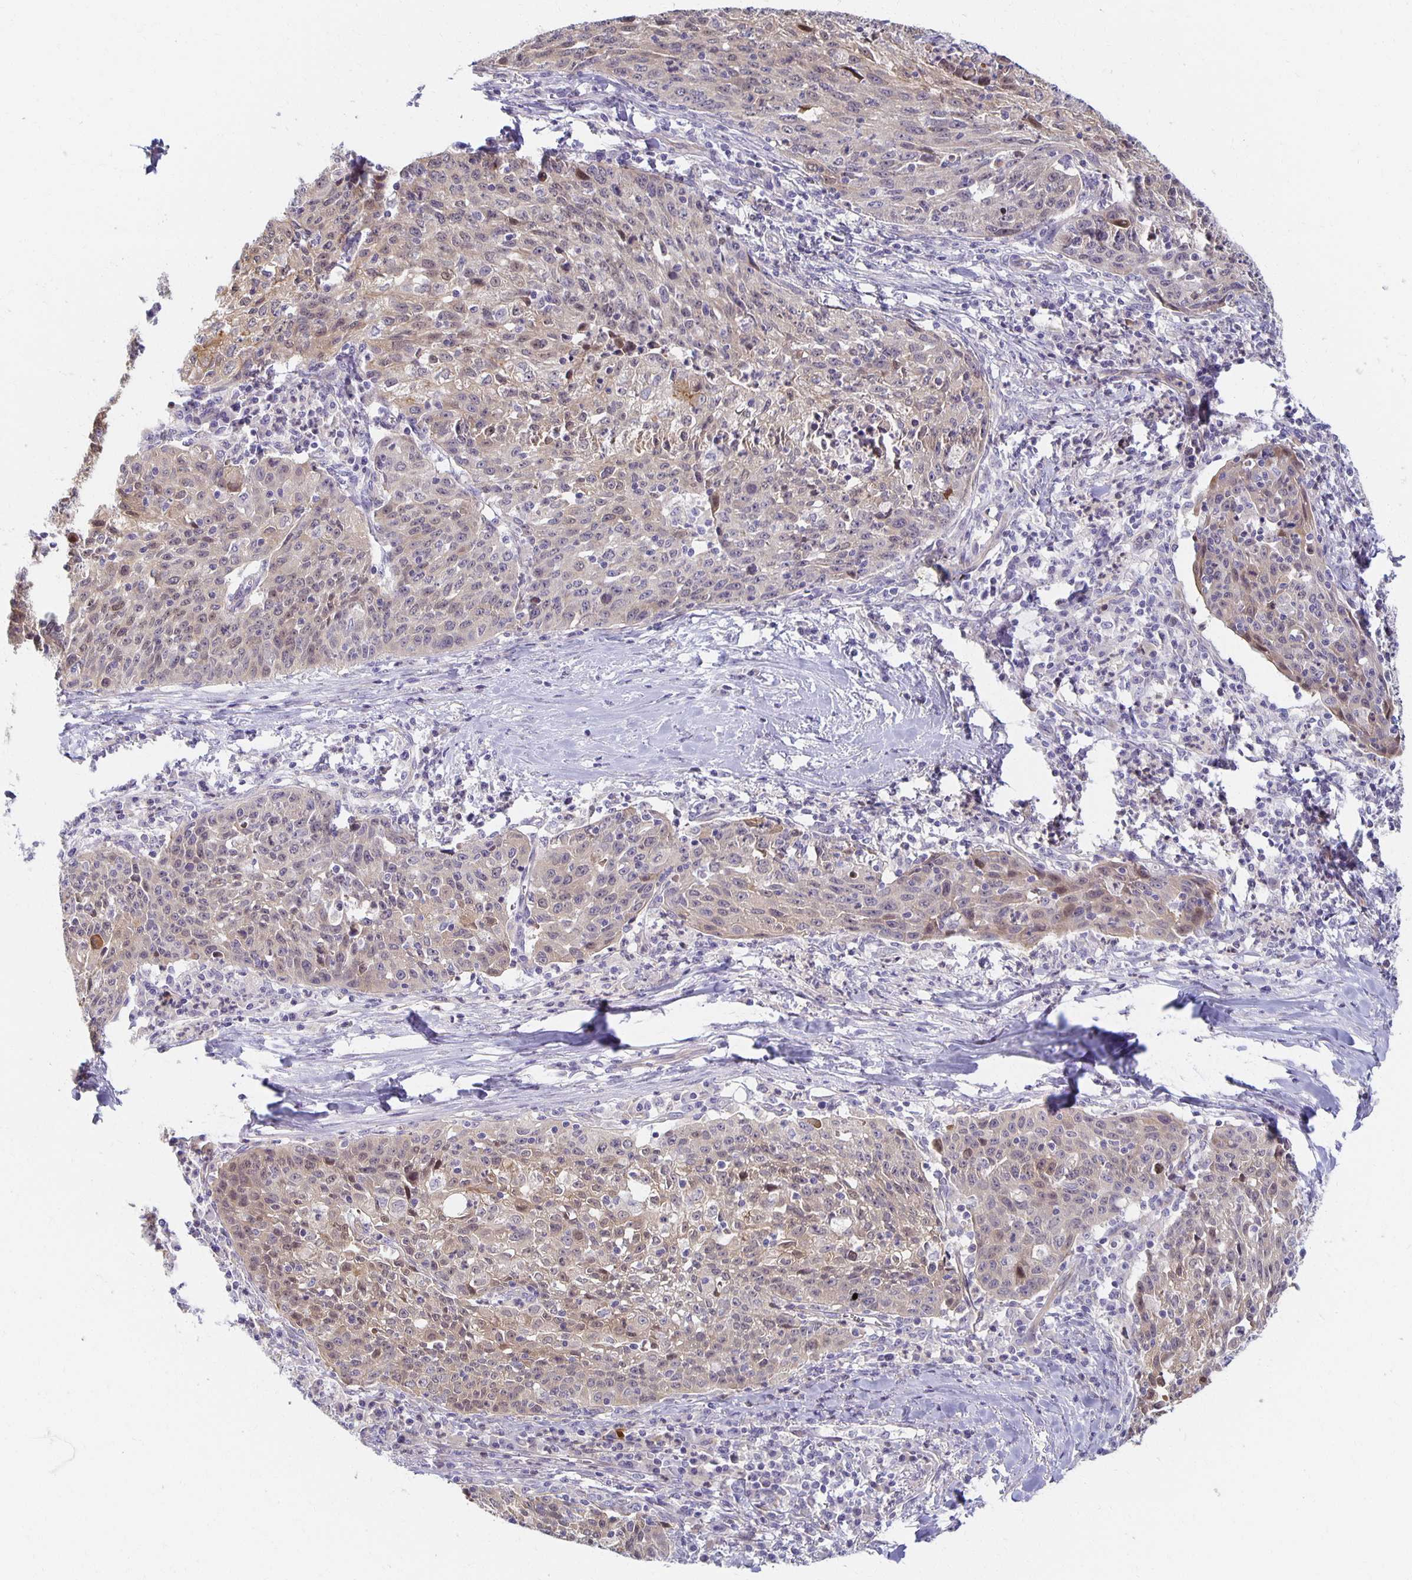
{"staining": {"intensity": "weak", "quantity": "<25%", "location": "cytoplasmic/membranous,nuclear"}, "tissue": "lung cancer", "cell_type": "Tumor cells", "image_type": "cancer", "snomed": [{"axis": "morphology", "description": "Squamous cell carcinoma, NOS"}, {"axis": "morphology", "description": "Squamous cell carcinoma, metastatic, NOS"}, {"axis": "topography", "description": "Bronchus"}, {"axis": "topography", "description": "Lung"}], "caption": "This histopathology image is of lung squamous cell carcinoma stained with IHC to label a protein in brown with the nuclei are counter-stained blue. There is no staining in tumor cells. Nuclei are stained in blue.", "gene": "SORL1", "patient": {"sex": "male", "age": 62}}